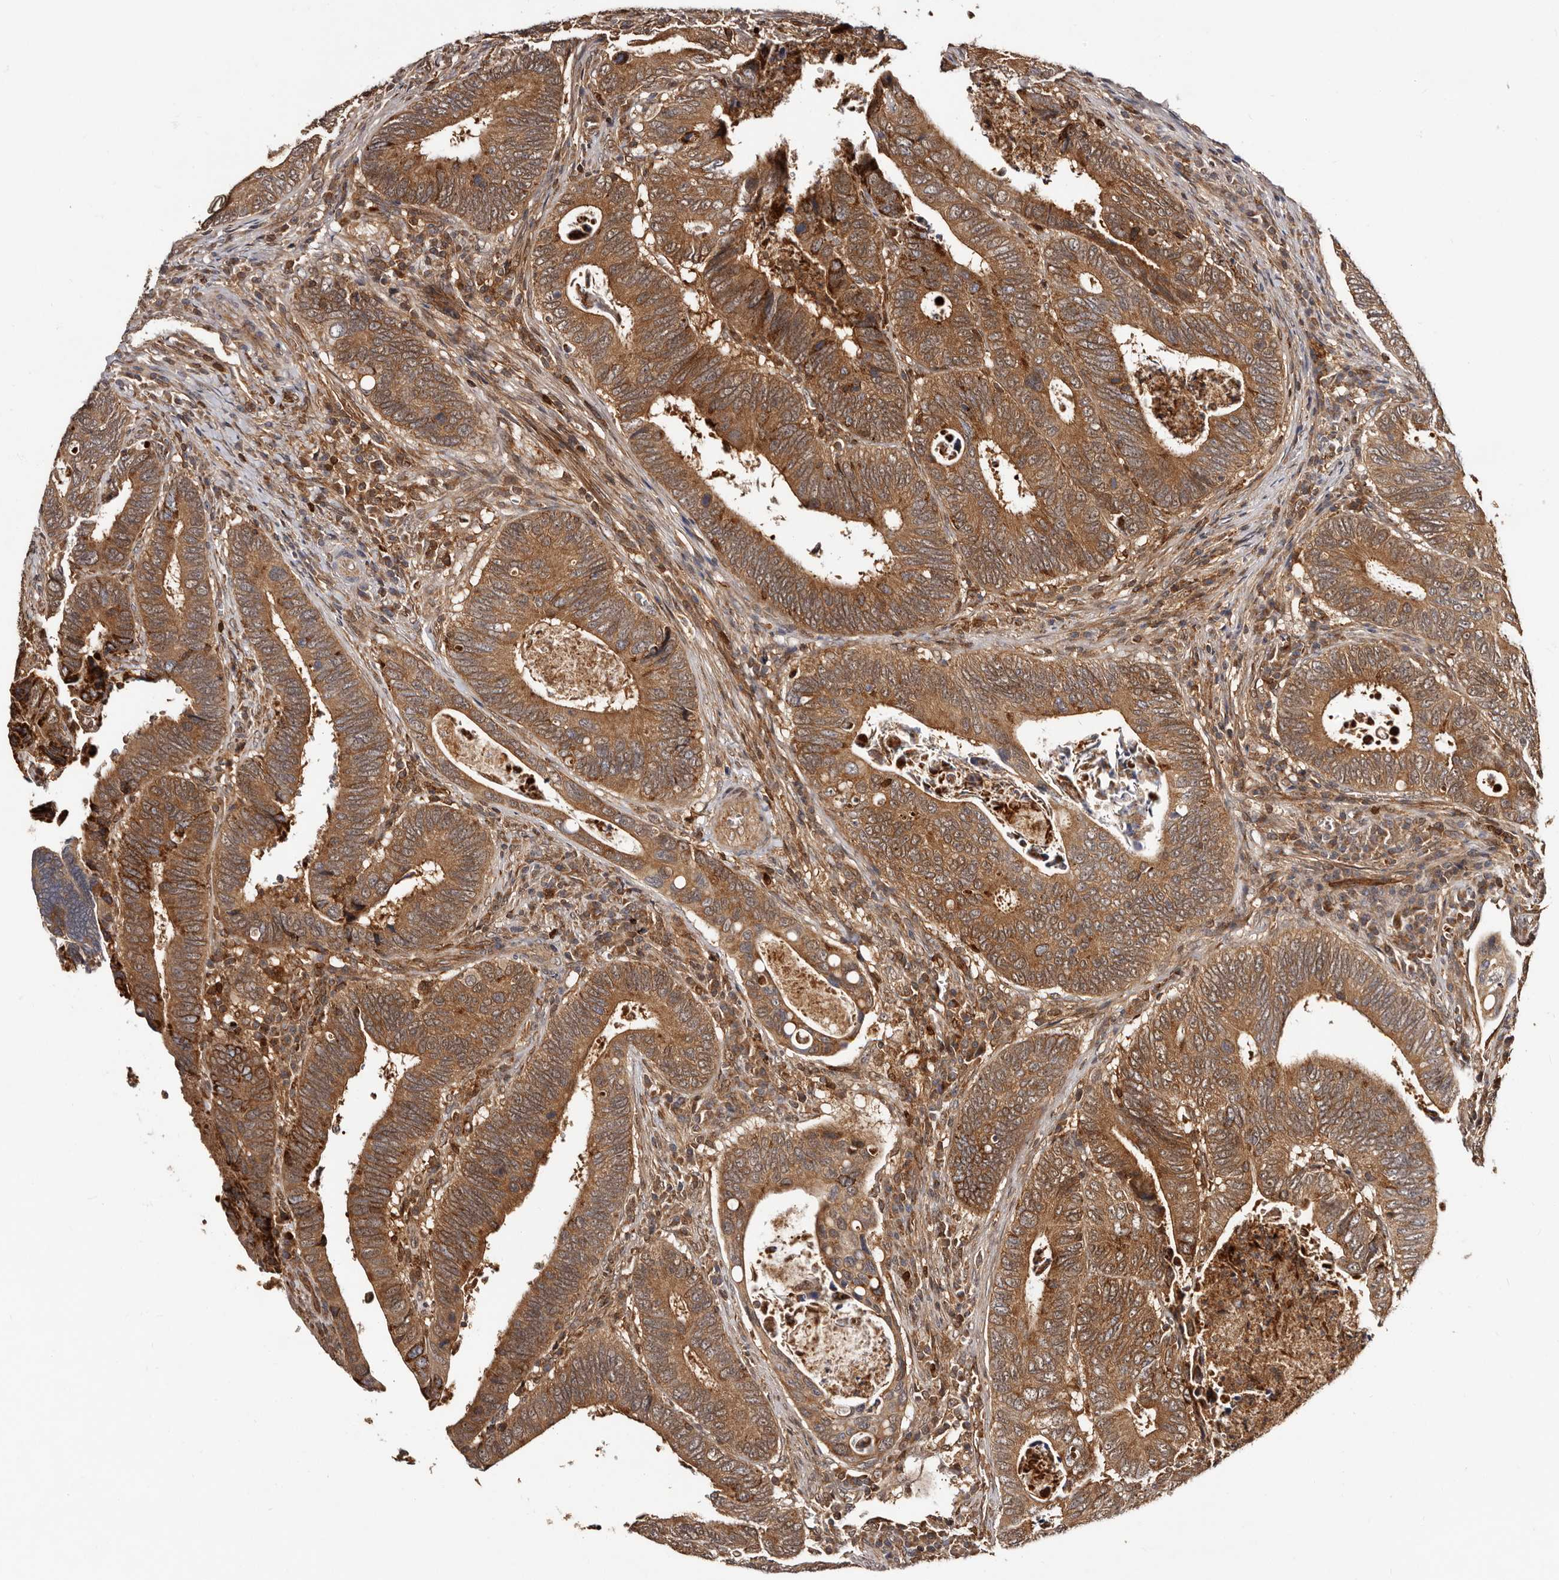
{"staining": {"intensity": "moderate", "quantity": ">75%", "location": "cytoplasmic/membranous"}, "tissue": "colorectal cancer", "cell_type": "Tumor cells", "image_type": "cancer", "snomed": [{"axis": "morphology", "description": "Adenocarcinoma, NOS"}, {"axis": "topography", "description": "Colon"}], "caption": "A brown stain shows moderate cytoplasmic/membranous expression of a protein in human colorectal adenocarcinoma tumor cells. (Stains: DAB in brown, nuclei in blue, Microscopy: brightfield microscopy at high magnification).", "gene": "BAX", "patient": {"sex": "male", "age": 72}}